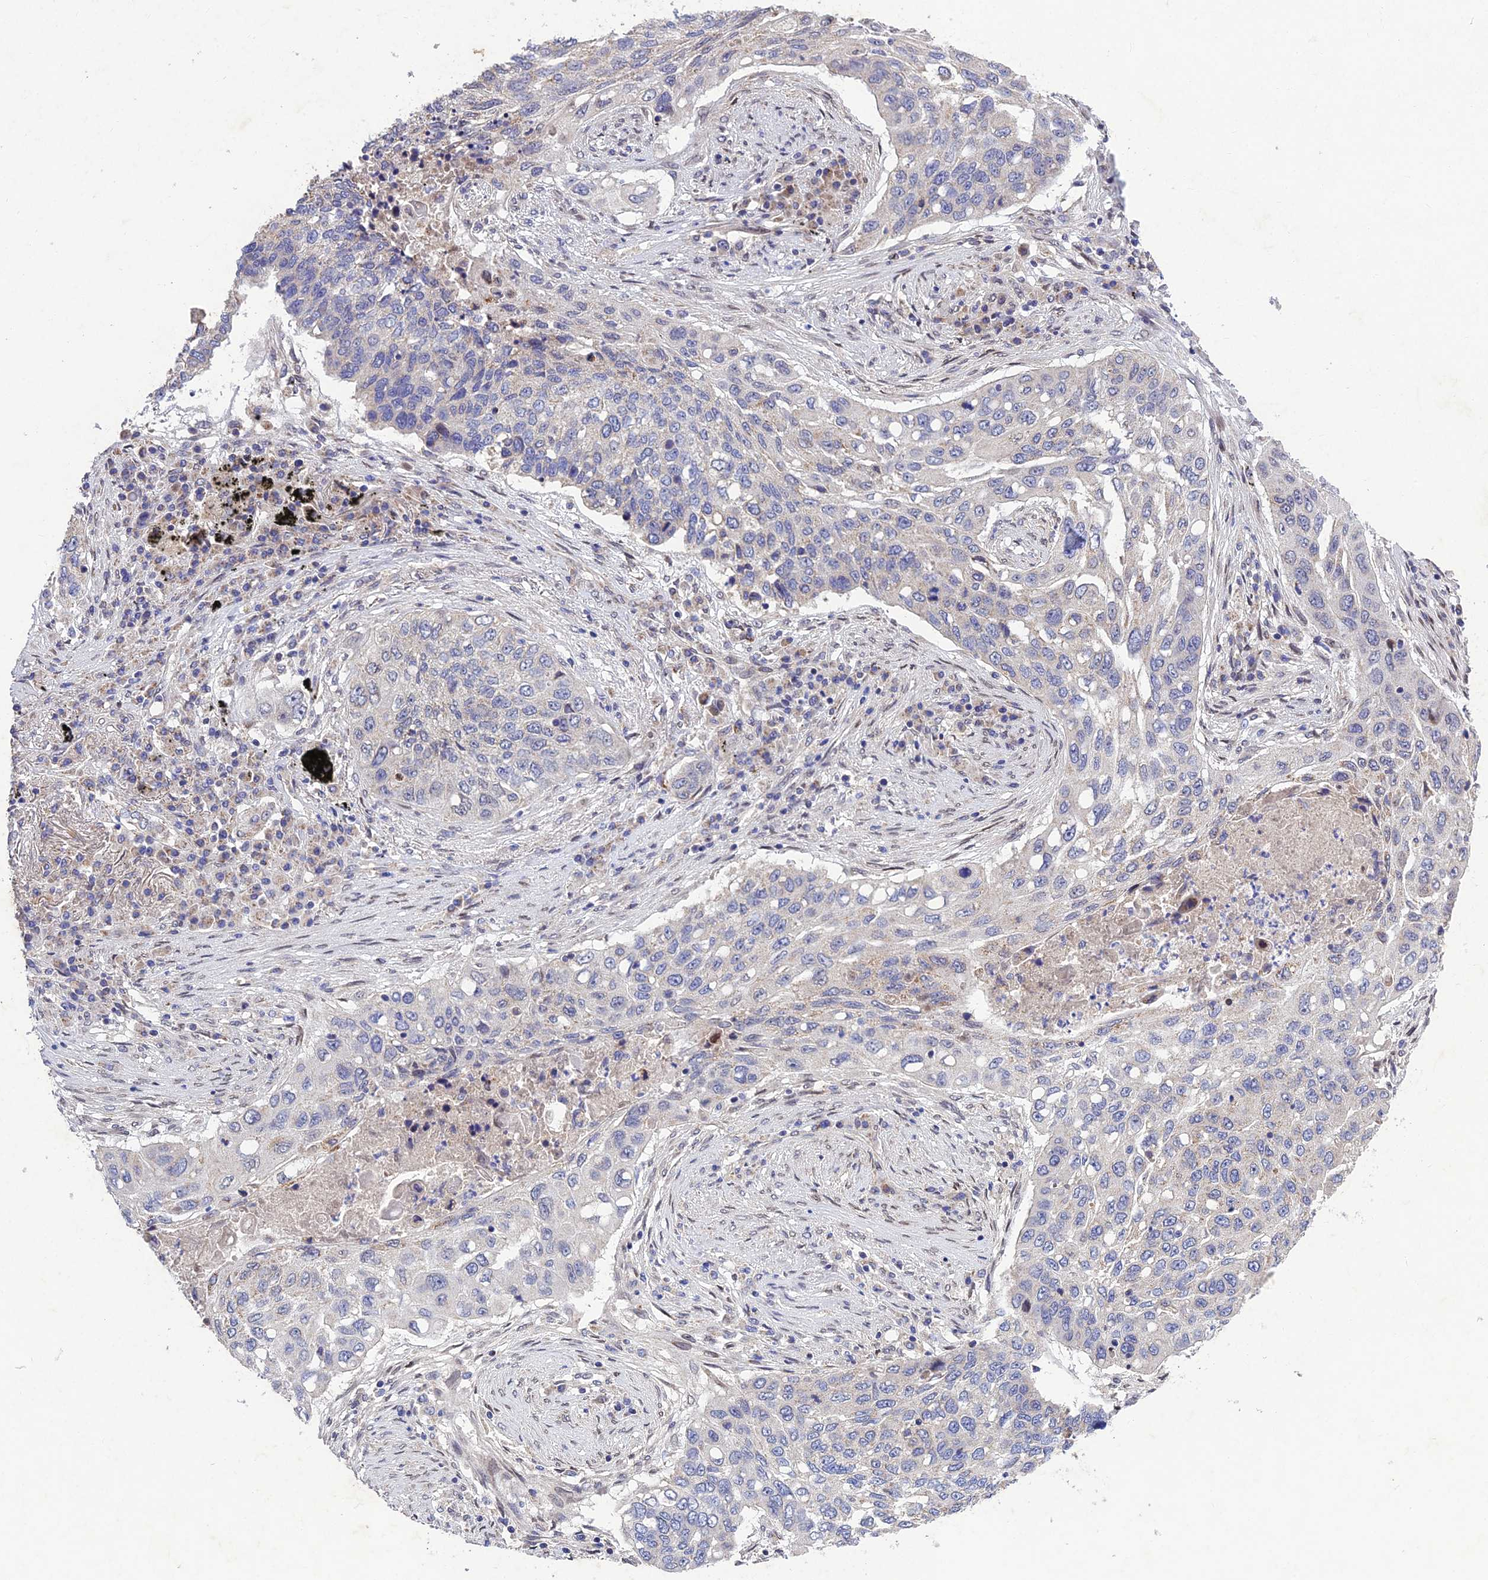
{"staining": {"intensity": "negative", "quantity": "none", "location": "none"}, "tissue": "lung cancer", "cell_type": "Tumor cells", "image_type": "cancer", "snomed": [{"axis": "morphology", "description": "Squamous cell carcinoma, NOS"}, {"axis": "topography", "description": "Lung"}], "caption": "A histopathology image of human lung cancer (squamous cell carcinoma) is negative for staining in tumor cells. (DAB immunohistochemistry, high magnification).", "gene": "MGAT2", "patient": {"sex": "female", "age": 63}}